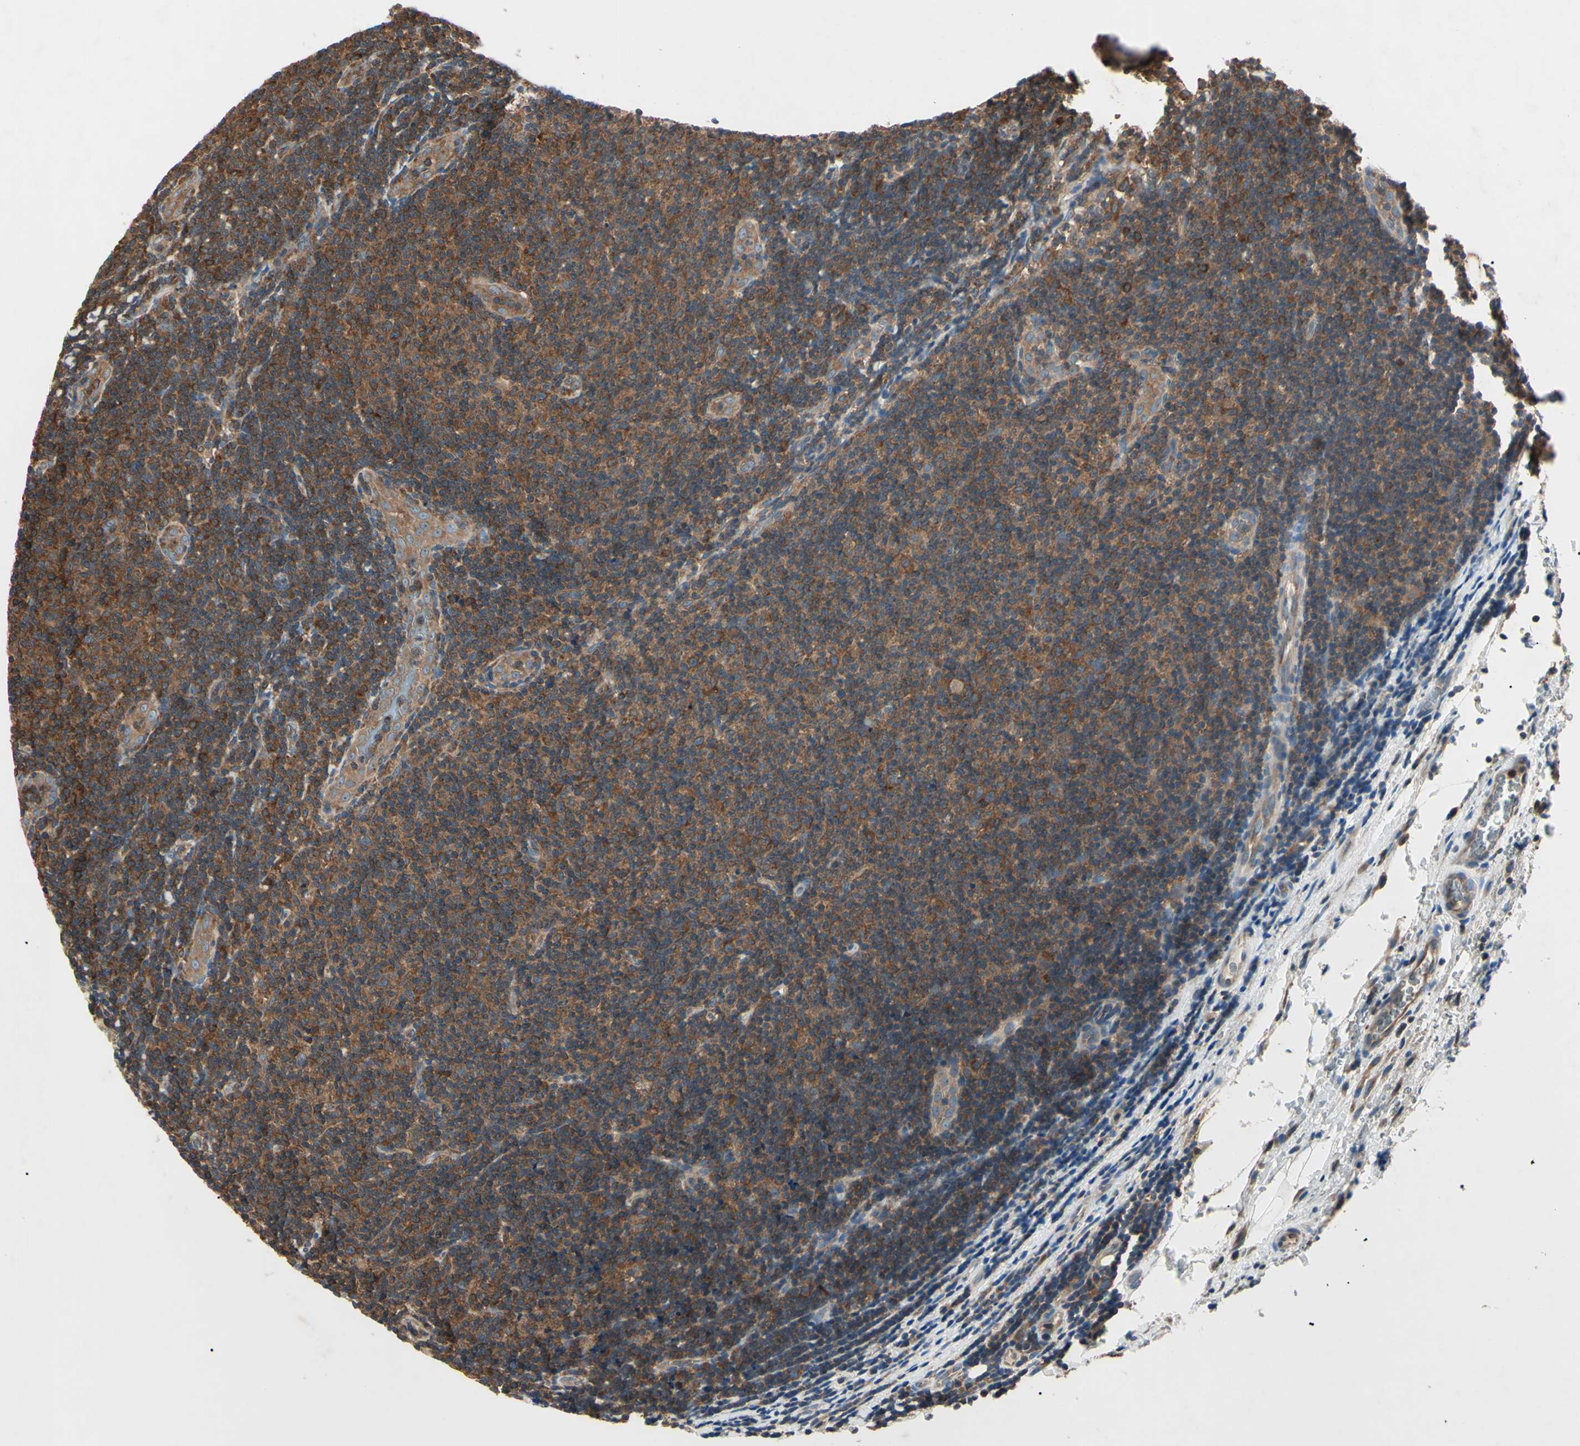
{"staining": {"intensity": "strong", "quantity": "25%-75%", "location": "cytoplasmic/membranous"}, "tissue": "lymphoma", "cell_type": "Tumor cells", "image_type": "cancer", "snomed": [{"axis": "morphology", "description": "Malignant lymphoma, non-Hodgkin's type, Low grade"}, {"axis": "topography", "description": "Lymph node"}], "caption": "A high-resolution photomicrograph shows IHC staining of lymphoma, which reveals strong cytoplasmic/membranous positivity in approximately 25%-75% of tumor cells.", "gene": "MAPRE1", "patient": {"sex": "male", "age": 83}}